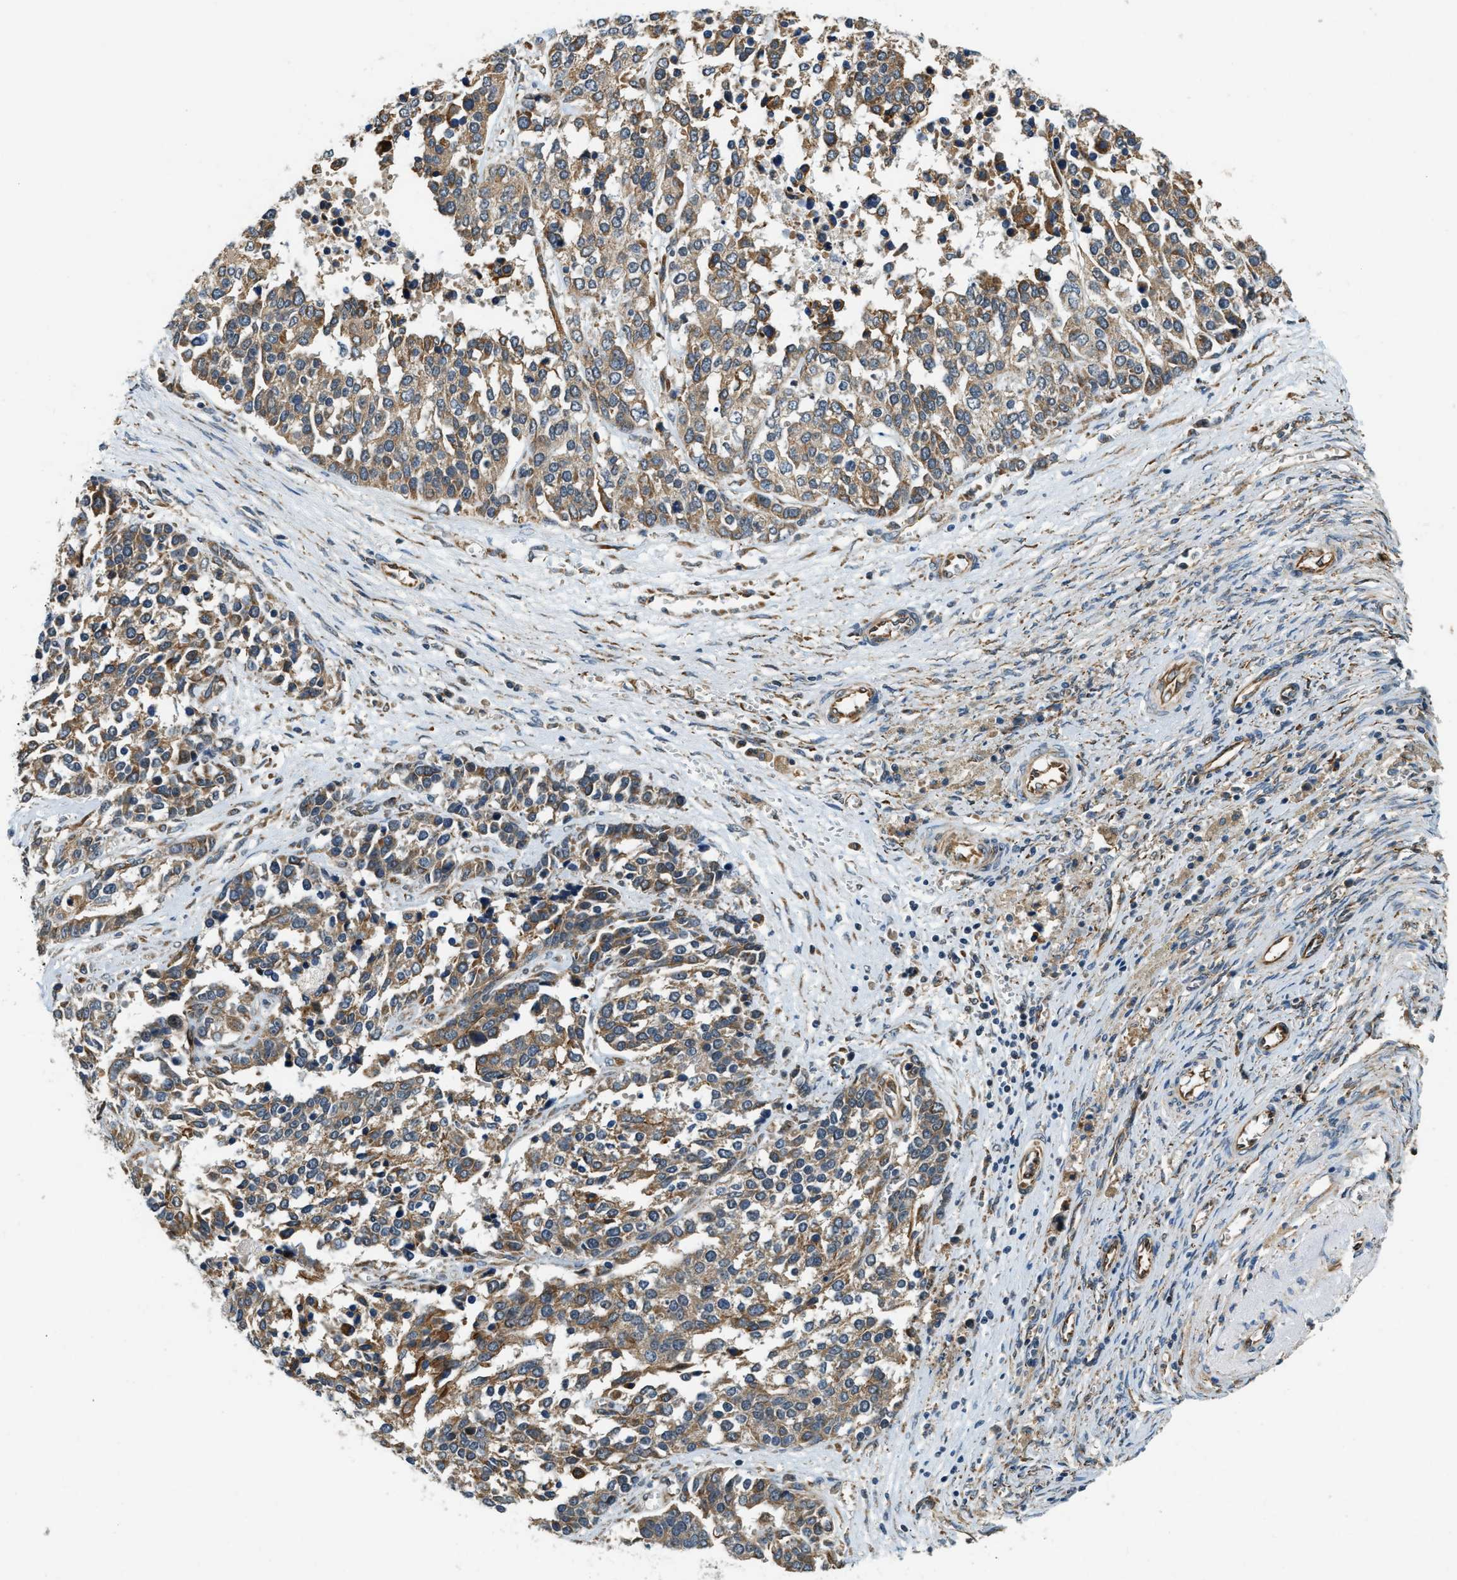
{"staining": {"intensity": "moderate", "quantity": ">75%", "location": "cytoplasmic/membranous"}, "tissue": "ovarian cancer", "cell_type": "Tumor cells", "image_type": "cancer", "snomed": [{"axis": "morphology", "description": "Cystadenocarcinoma, serous, NOS"}, {"axis": "topography", "description": "Ovary"}], "caption": "This photomicrograph demonstrates immunohistochemistry (IHC) staining of human ovarian cancer, with medium moderate cytoplasmic/membranous expression in approximately >75% of tumor cells.", "gene": "ALOX12", "patient": {"sex": "female", "age": 44}}